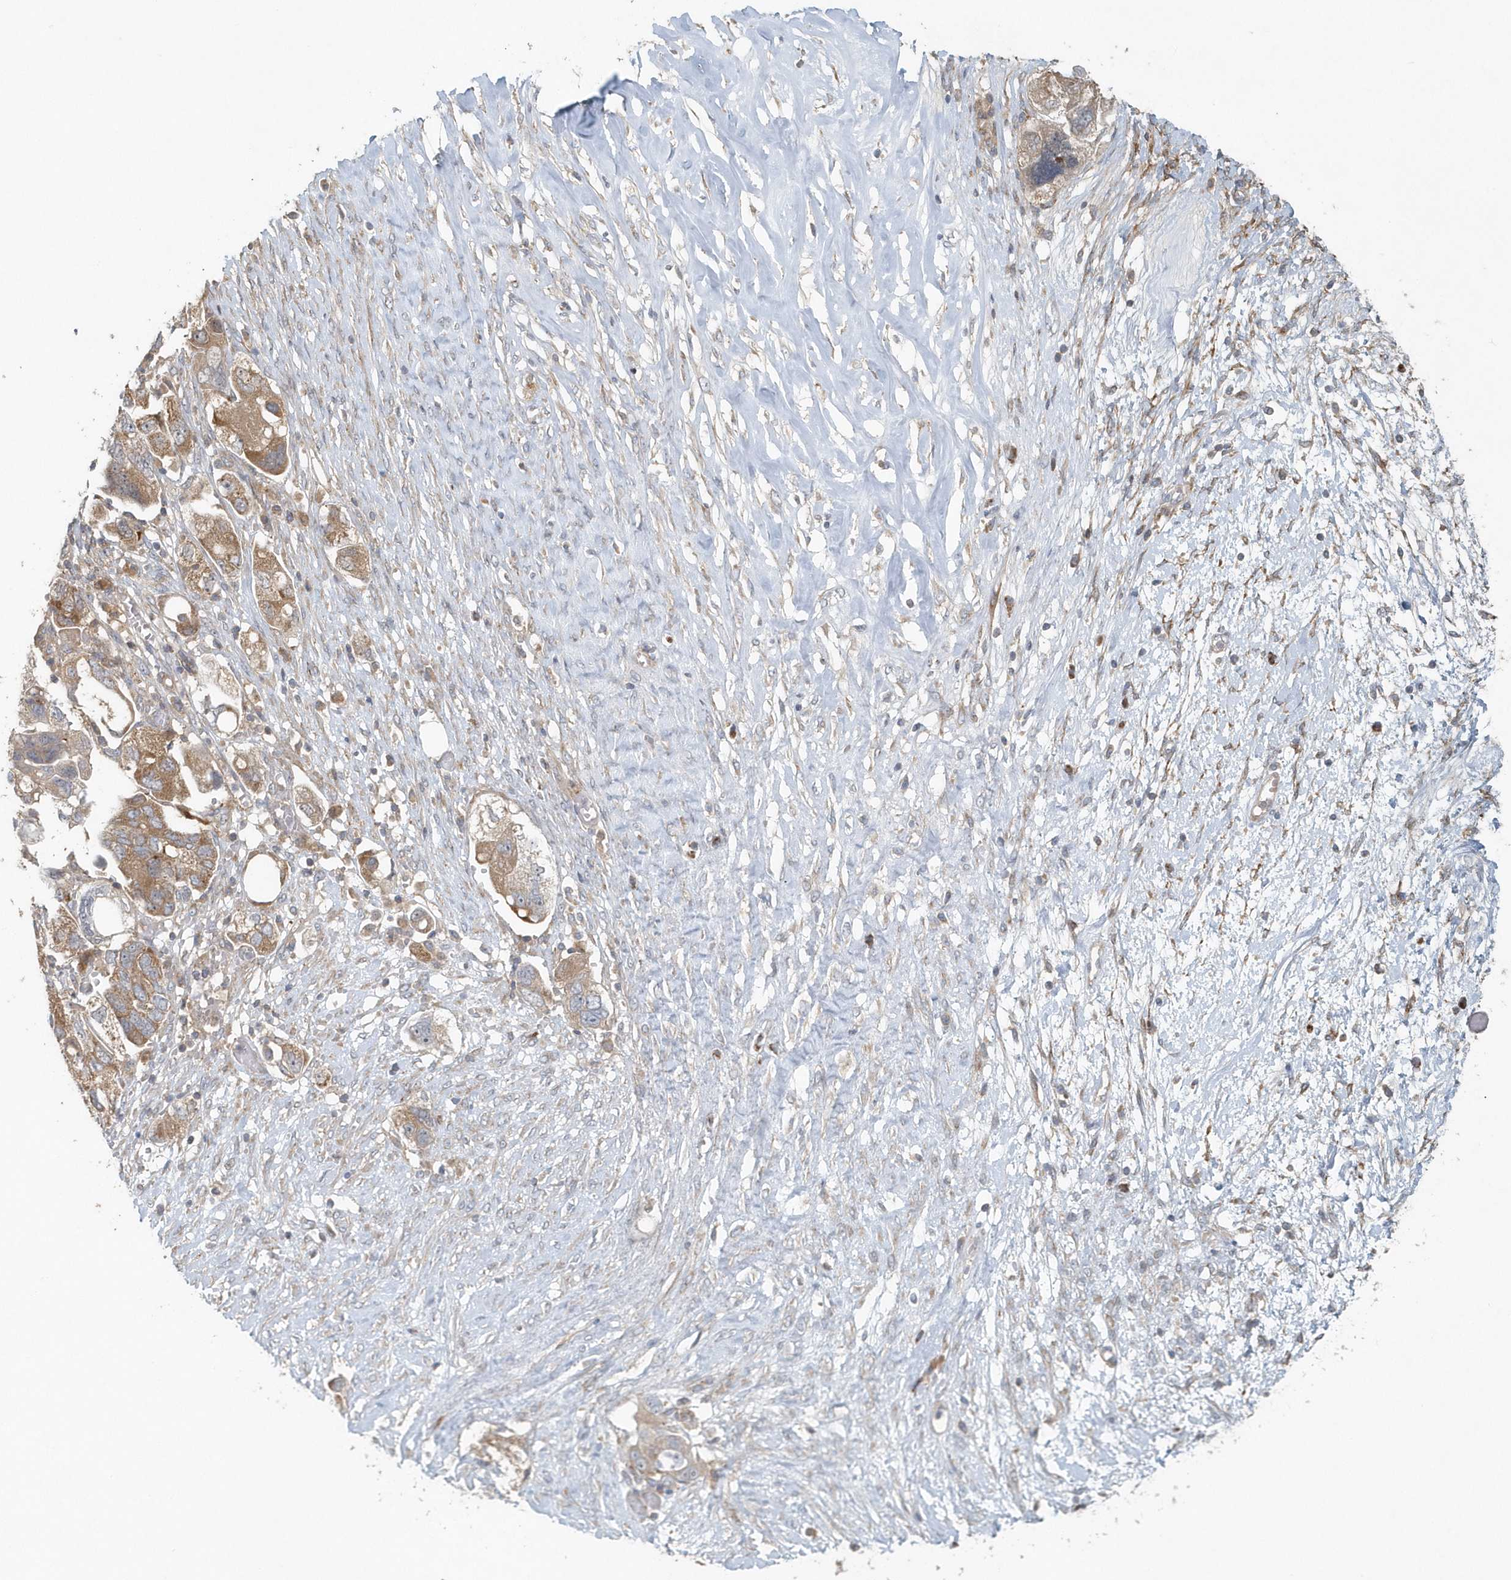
{"staining": {"intensity": "moderate", "quantity": ">75%", "location": "cytoplasmic/membranous"}, "tissue": "ovarian cancer", "cell_type": "Tumor cells", "image_type": "cancer", "snomed": [{"axis": "morphology", "description": "Carcinoma, NOS"}, {"axis": "morphology", "description": "Cystadenocarcinoma, serous, NOS"}, {"axis": "topography", "description": "Ovary"}], "caption": "IHC of human ovarian carcinoma displays medium levels of moderate cytoplasmic/membranous expression in approximately >75% of tumor cells. (IHC, brightfield microscopy, high magnification).", "gene": "MMUT", "patient": {"sex": "female", "age": 69}}